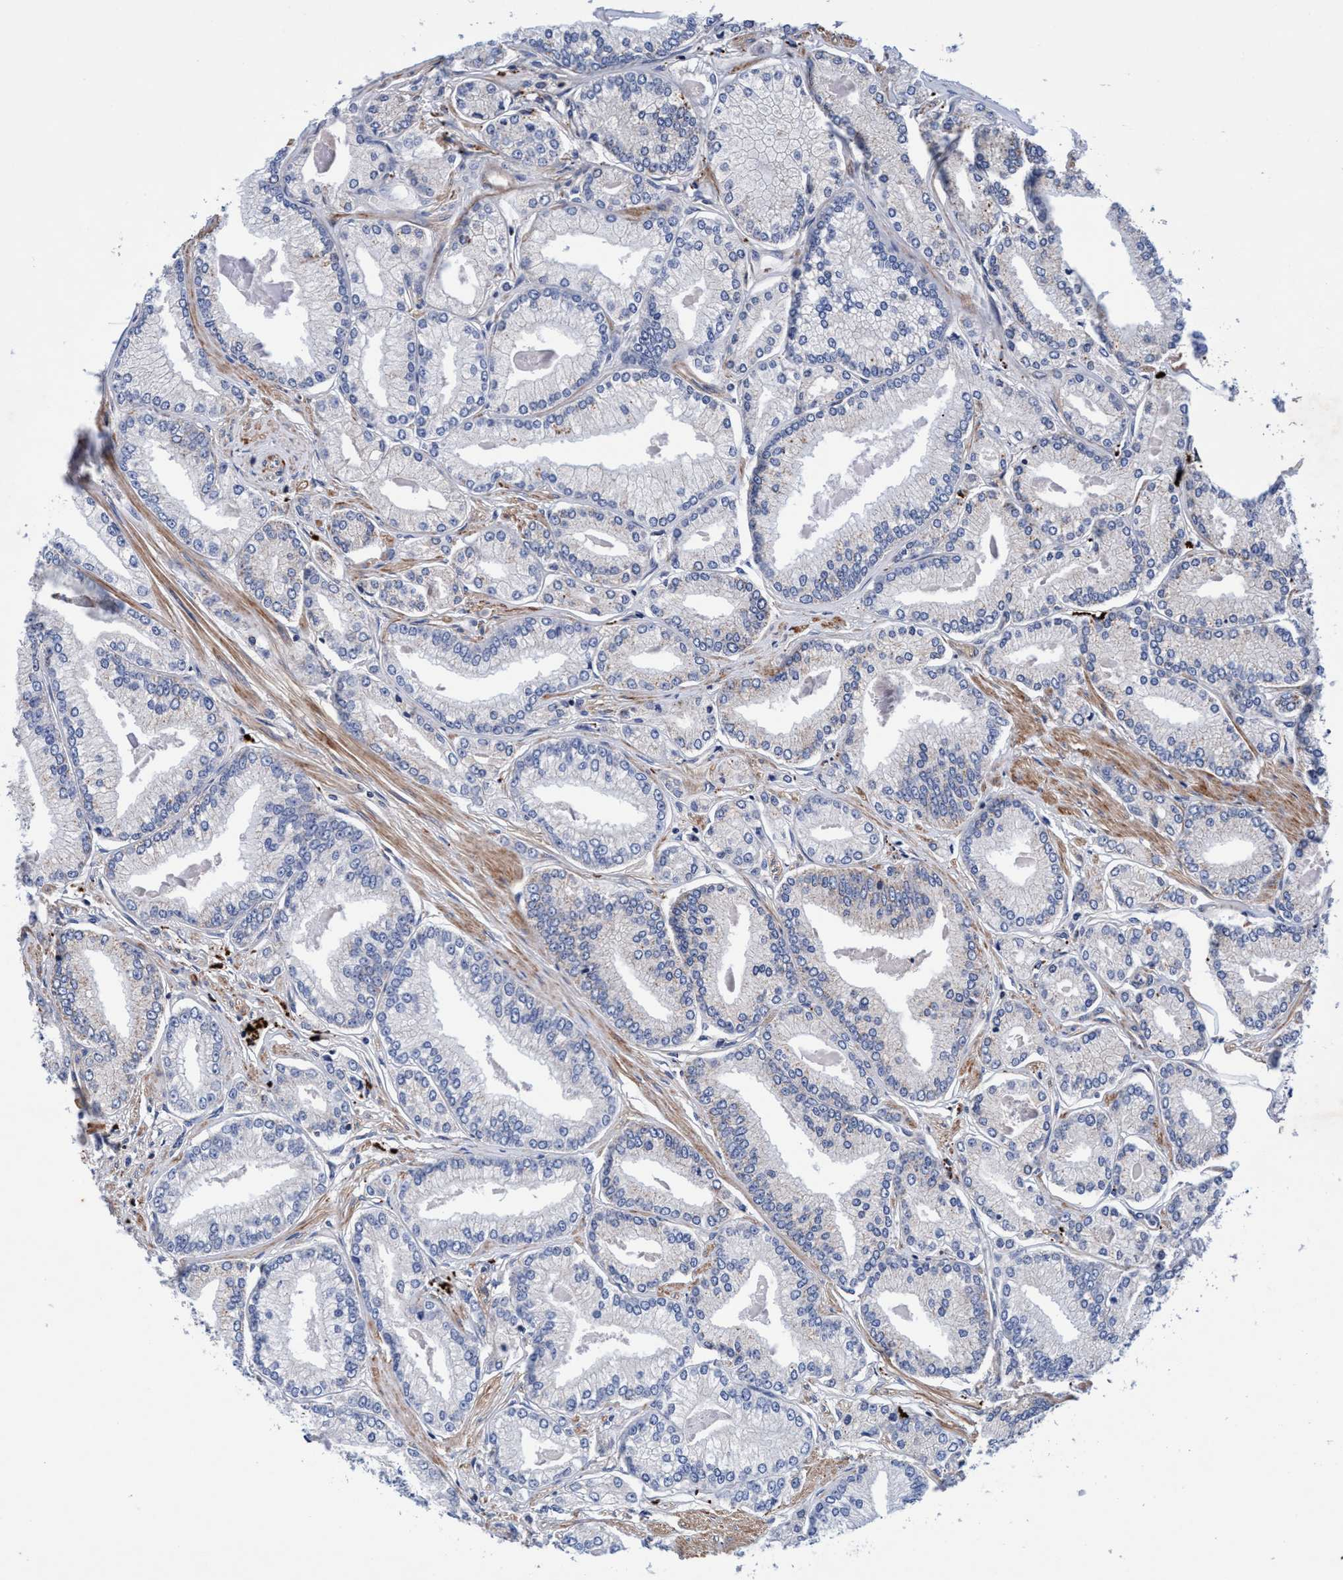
{"staining": {"intensity": "negative", "quantity": "none", "location": "none"}, "tissue": "prostate cancer", "cell_type": "Tumor cells", "image_type": "cancer", "snomed": [{"axis": "morphology", "description": "Adenocarcinoma, Low grade"}, {"axis": "topography", "description": "Prostate"}], "caption": "Tumor cells show no significant protein staining in prostate cancer (adenocarcinoma (low-grade)).", "gene": "RNF208", "patient": {"sex": "male", "age": 52}}